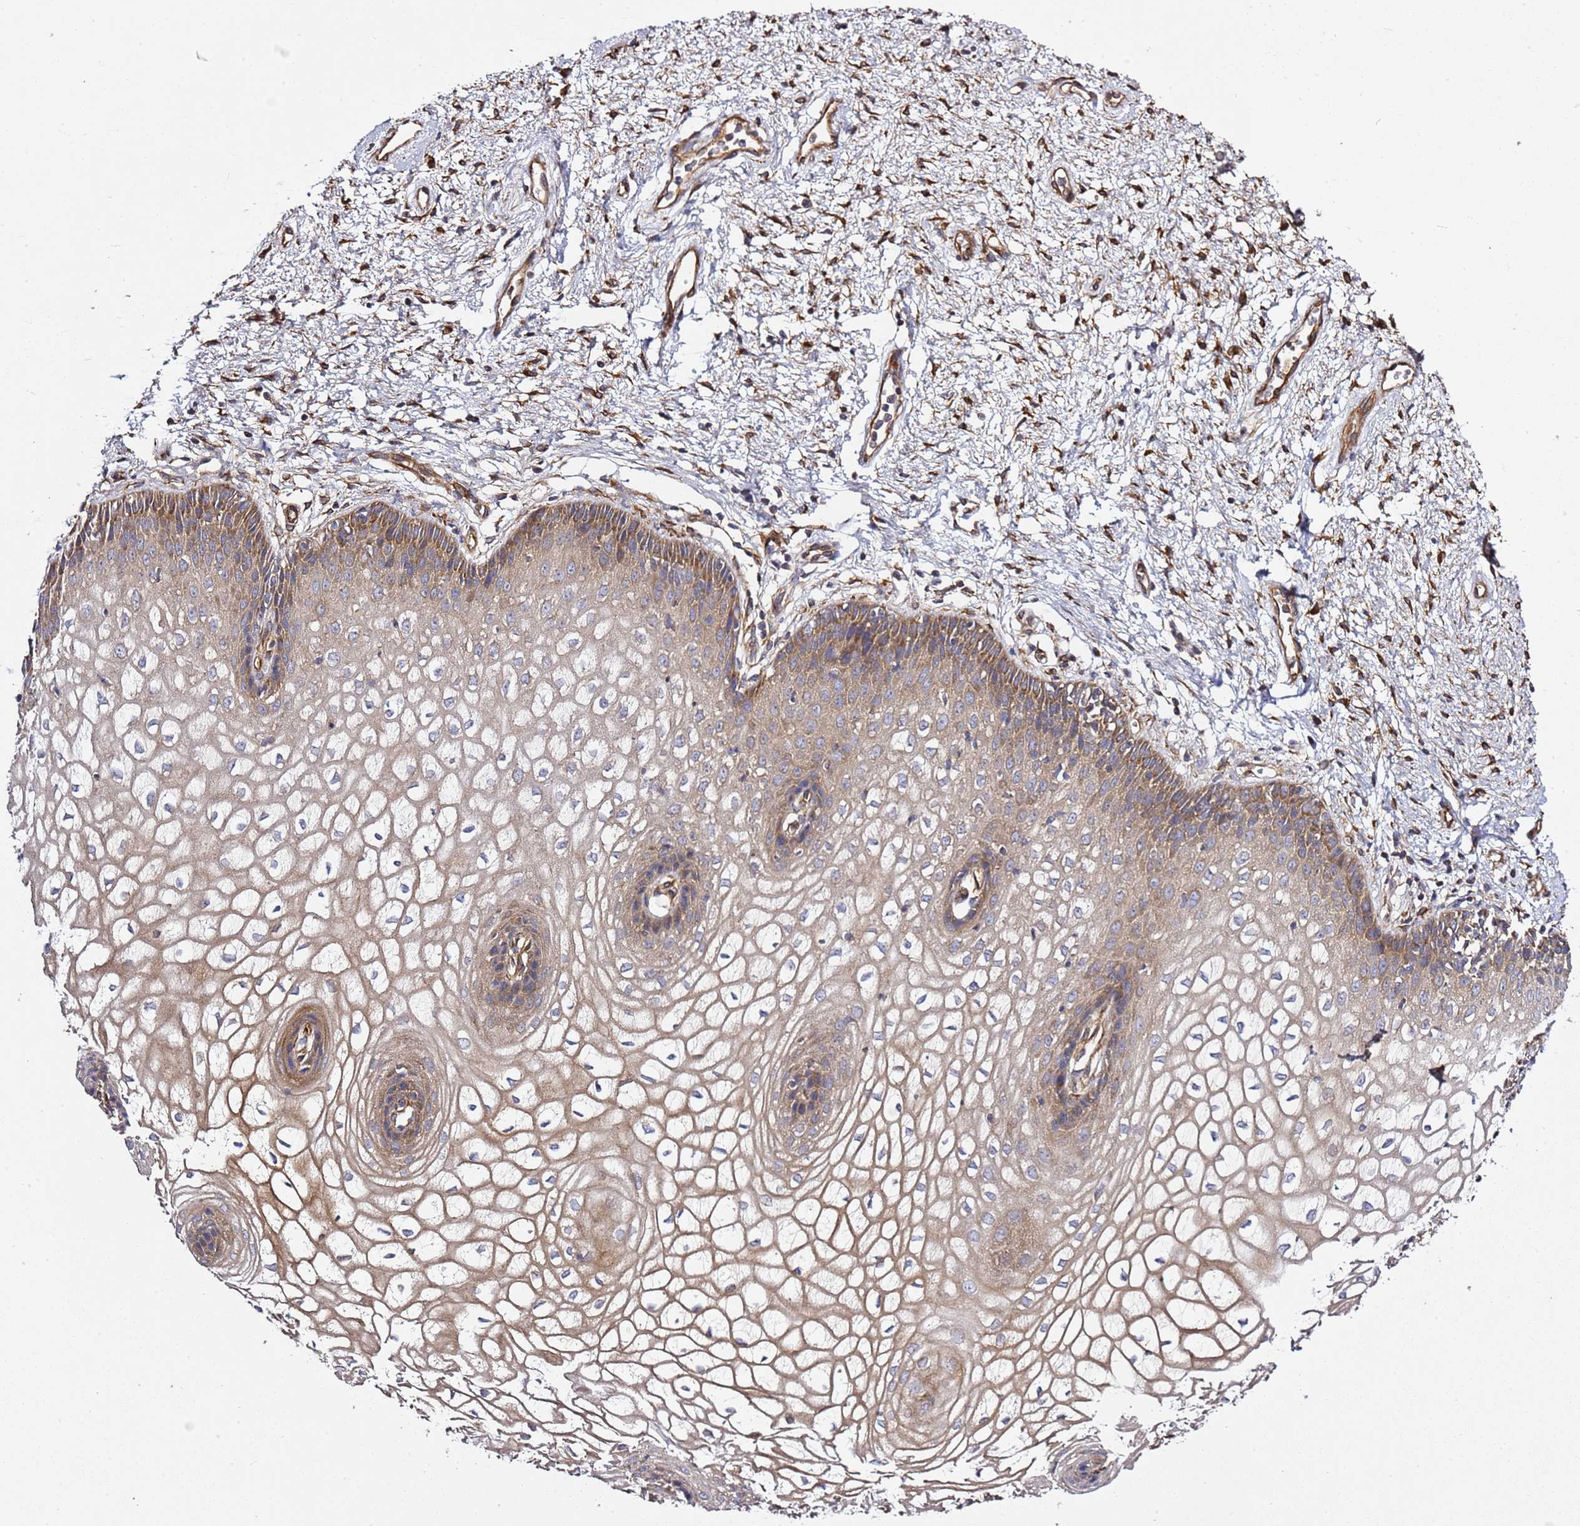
{"staining": {"intensity": "moderate", "quantity": "25%-75%", "location": "cytoplasmic/membranous"}, "tissue": "vagina", "cell_type": "Squamous epithelial cells", "image_type": "normal", "snomed": [{"axis": "morphology", "description": "Normal tissue, NOS"}, {"axis": "topography", "description": "Vagina"}], "caption": "Immunohistochemical staining of benign human vagina demonstrates medium levels of moderate cytoplasmic/membranous expression in about 25%-75% of squamous epithelial cells. The protein of interest is stained brown, and the nuclei are stained in blue (DAB IHC with brightfield microscopy, high magnification).", "gene": "GNL1", "patient": {"sex": "female", "age": 34}}